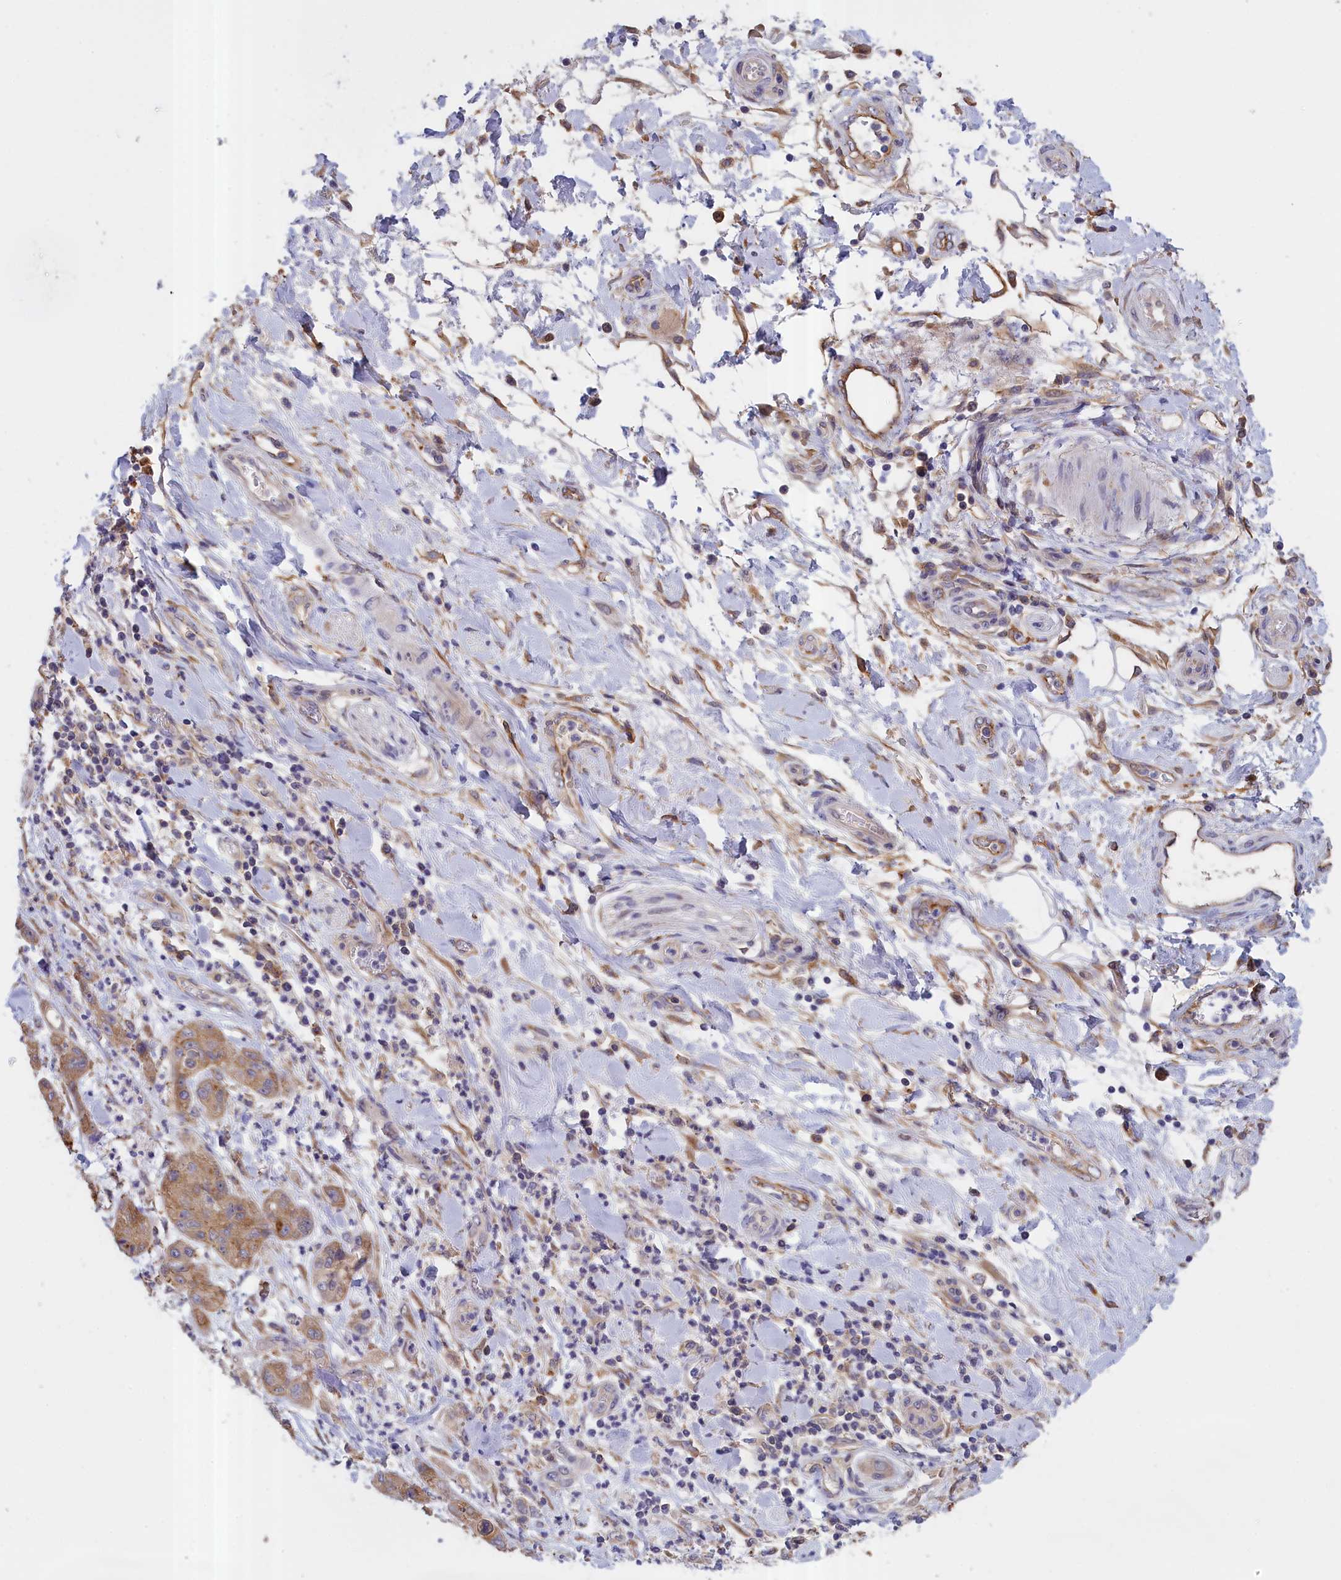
{"staining": {"intensity": "moderate", "quantity": ">75%", "location": "cytoplasmic/membranous"}, "tissue": "pancreatic cancer", "cell_type": "Tumor cells", "image_type": "cancer", "snomed": [{"axis": "morphology", "description": "Adenocarcinoma, NOS"}, {"axis": "topography", "description": "Pancreas"}], "caption": "The micrograph shows staining of adenocarcinoma (pancreatic), revealing moderate cytoplasmic/membranous protein expression (brown color) within tumor cells.", "gene": "COL19A1", "patient": {"sex": "female", "age": 78}}